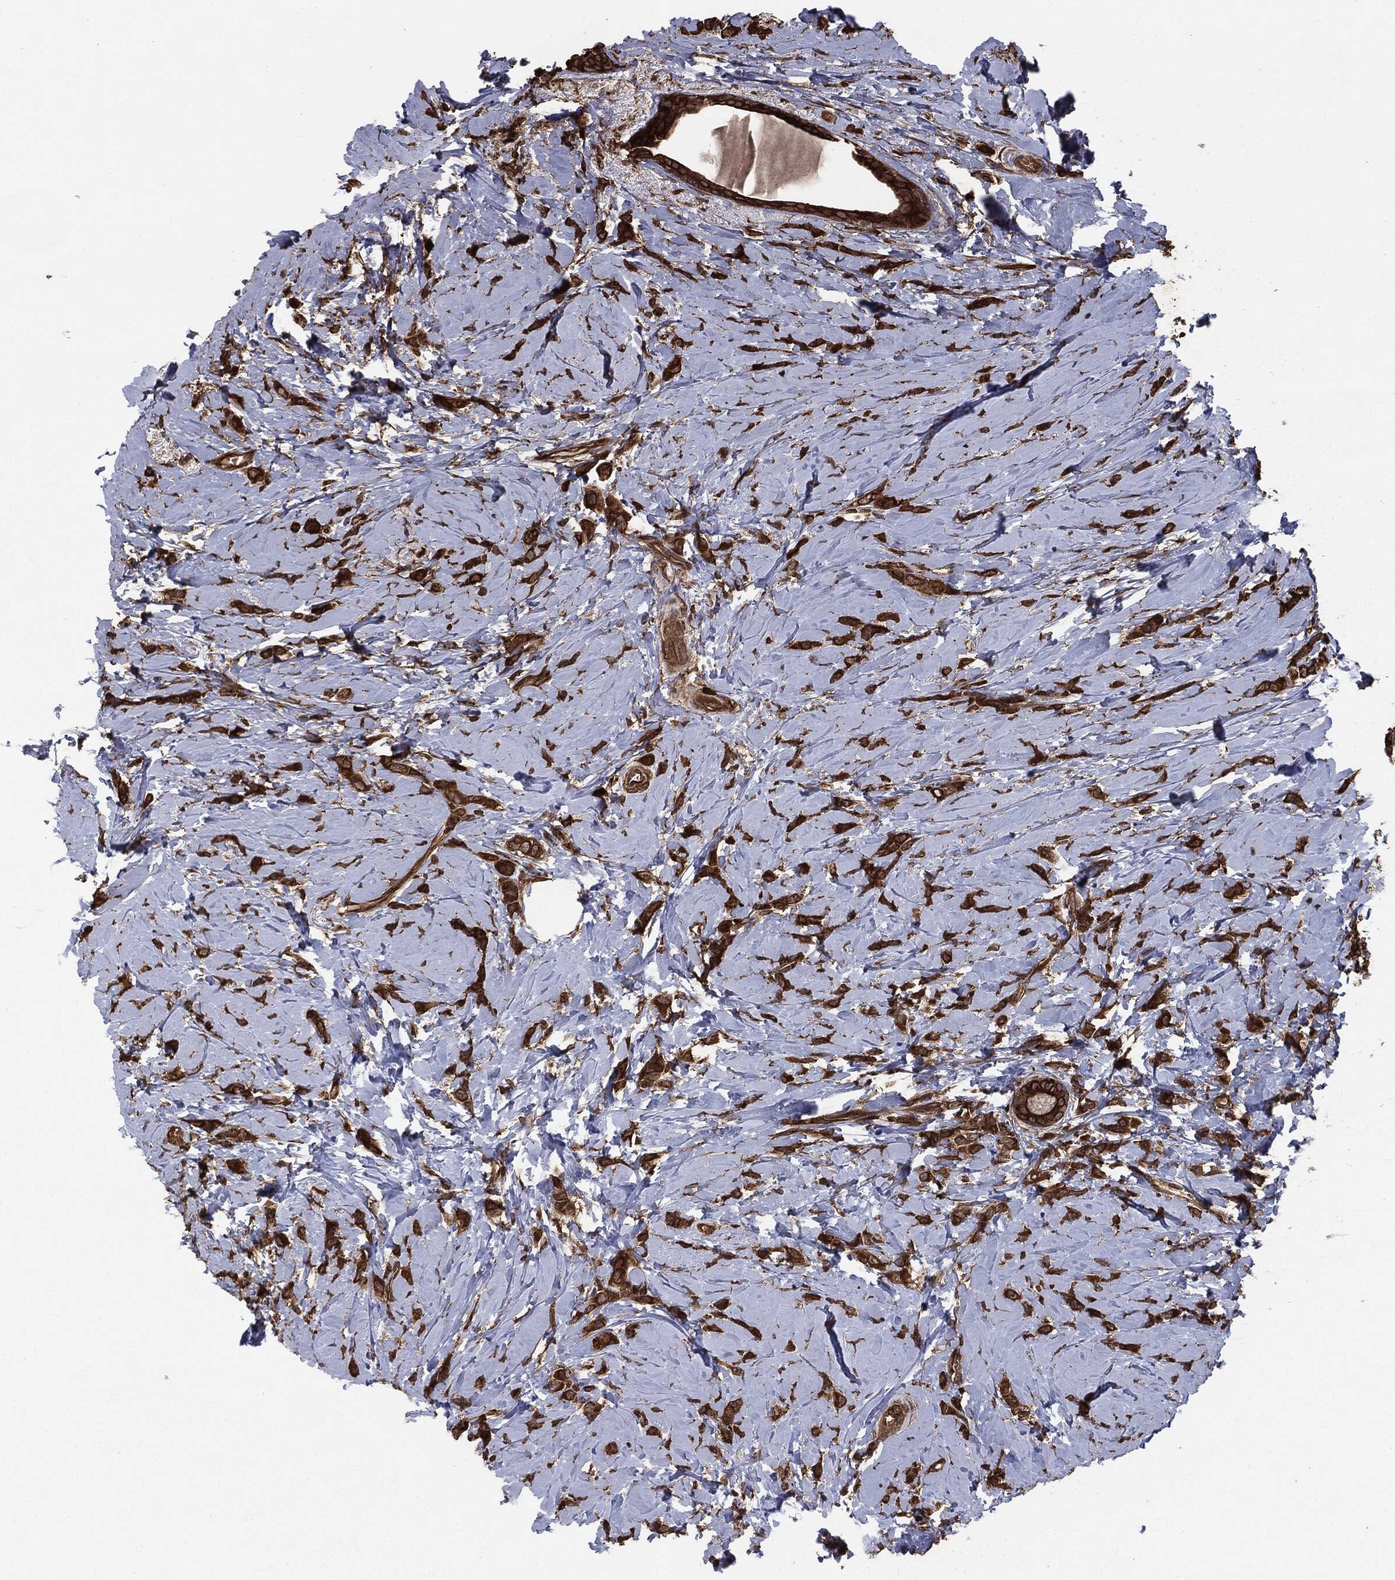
{"staining": {"intensity": "strong", "quantity": ">75%", "location": "cytoplasmic/membranous"}, "tissue": "breast cancer", "cell_type": "Tumor cells", "image_type": "cancer", "snomed": [{"axis": "morphology", "description": "Lobular carcinoma"}, {"axis": "topography", "description": "Breast"}], "caption": "This image reveals immunohistochemistry staining of human breast cancer (lobular carcinoma), with high strong cytoplasmic/membranous expression in approximately >75% of tumor cells.", "gene": "NME1", "patient": {"sex": "female", "age": 66}}